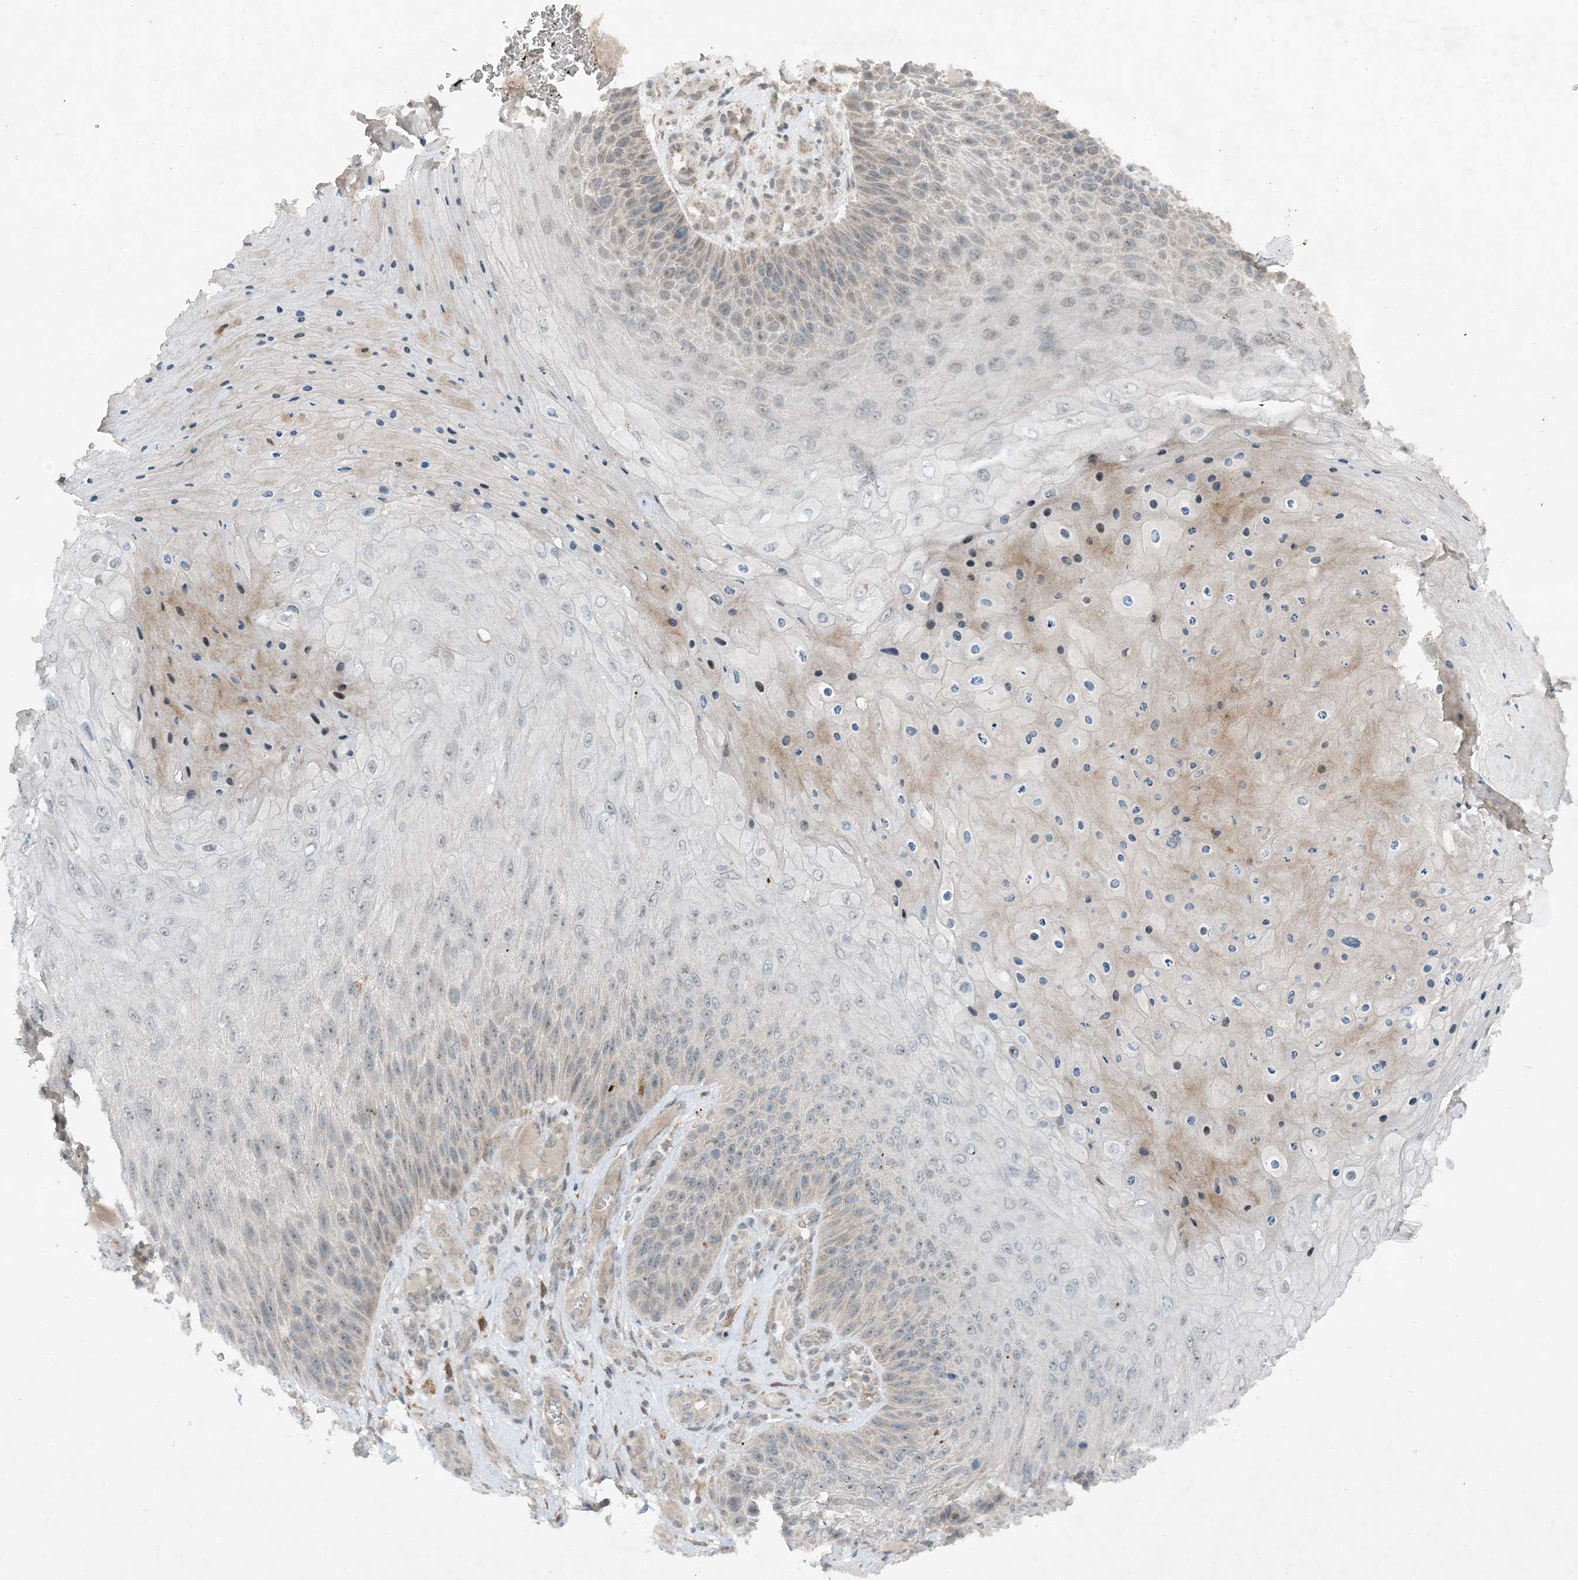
{"staining": {"intensity": "weak", "quantity": "<25%", "location": "cytoplasmic/membranous"}, "tissue": "skin cancer", "cell_type": "Tumor cells", "image_type": "cancer", "snomed": [{"axis": "morphology", "description": "Squamous cell carcinoma, NOS"}, {"axis": "topography", "description": "Skin"}], "caption": "DAB immunohistochemical staining of skin cancer (squamous cell carcinoma) exhibits no significant staining in tumor cells.", "gene": "MITD1", "patient": {"sex": "female", "age": 88}}